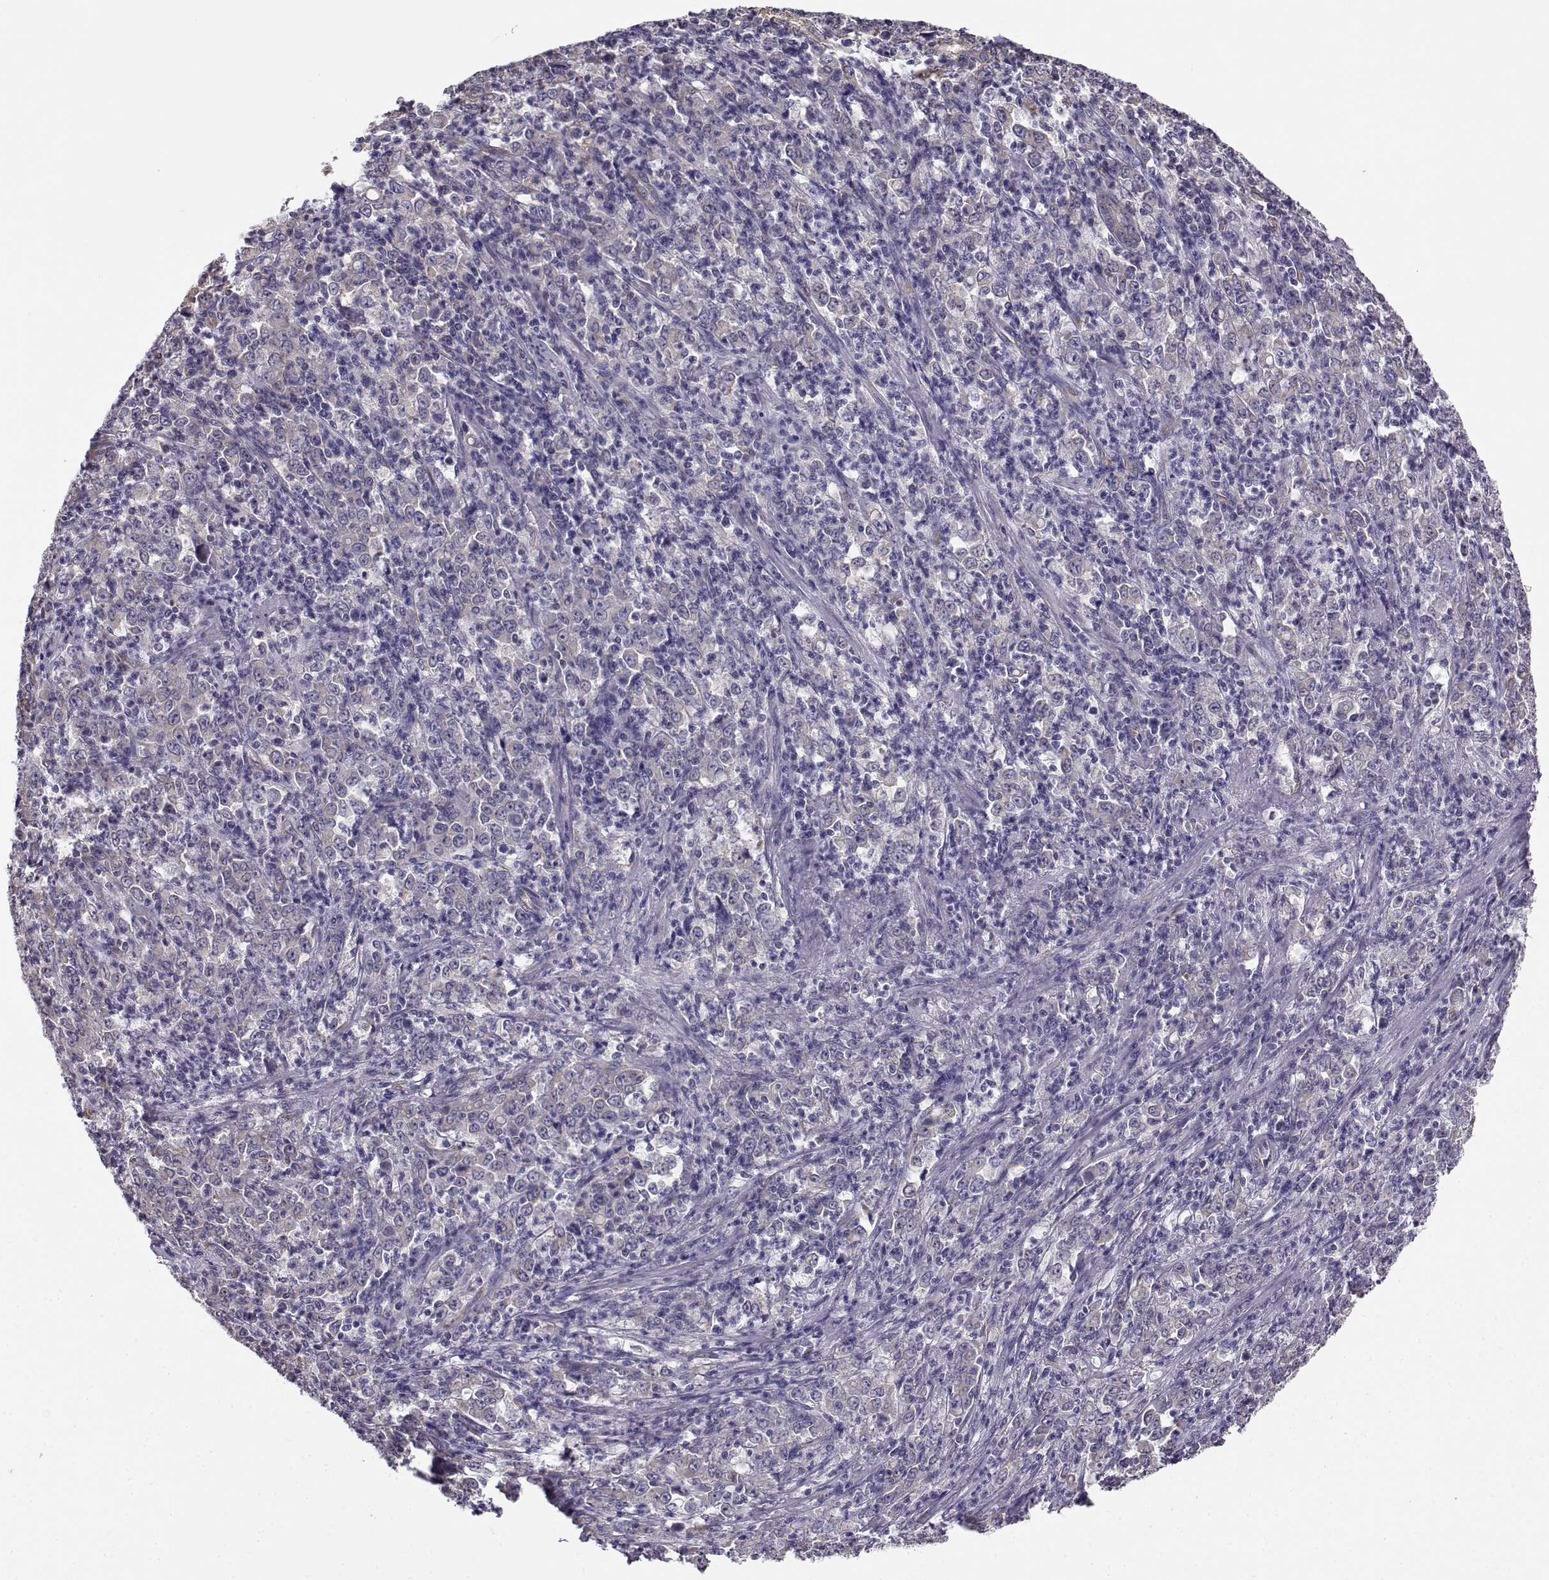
{"staining": {"intensity": "weak", "quantity": "<25%", "location": "cytoplasmic/membranous"}, "tissue": "stomach cancer", "cell_type": "Tumor cells", "image_type": "cancer", "snomed": [{"axis": "morphology", "description": "Adenocarcinoma, NOS"}, {"axis": "topography", "description": "Stomach, lower"}], "caption": "Immunohistochemical staining of stomach cancer (adenocarcinoma) reveals no significant expression in tumor cells.", "gene": "BEND6", "patient": {"sex": "female", "age": 71}}